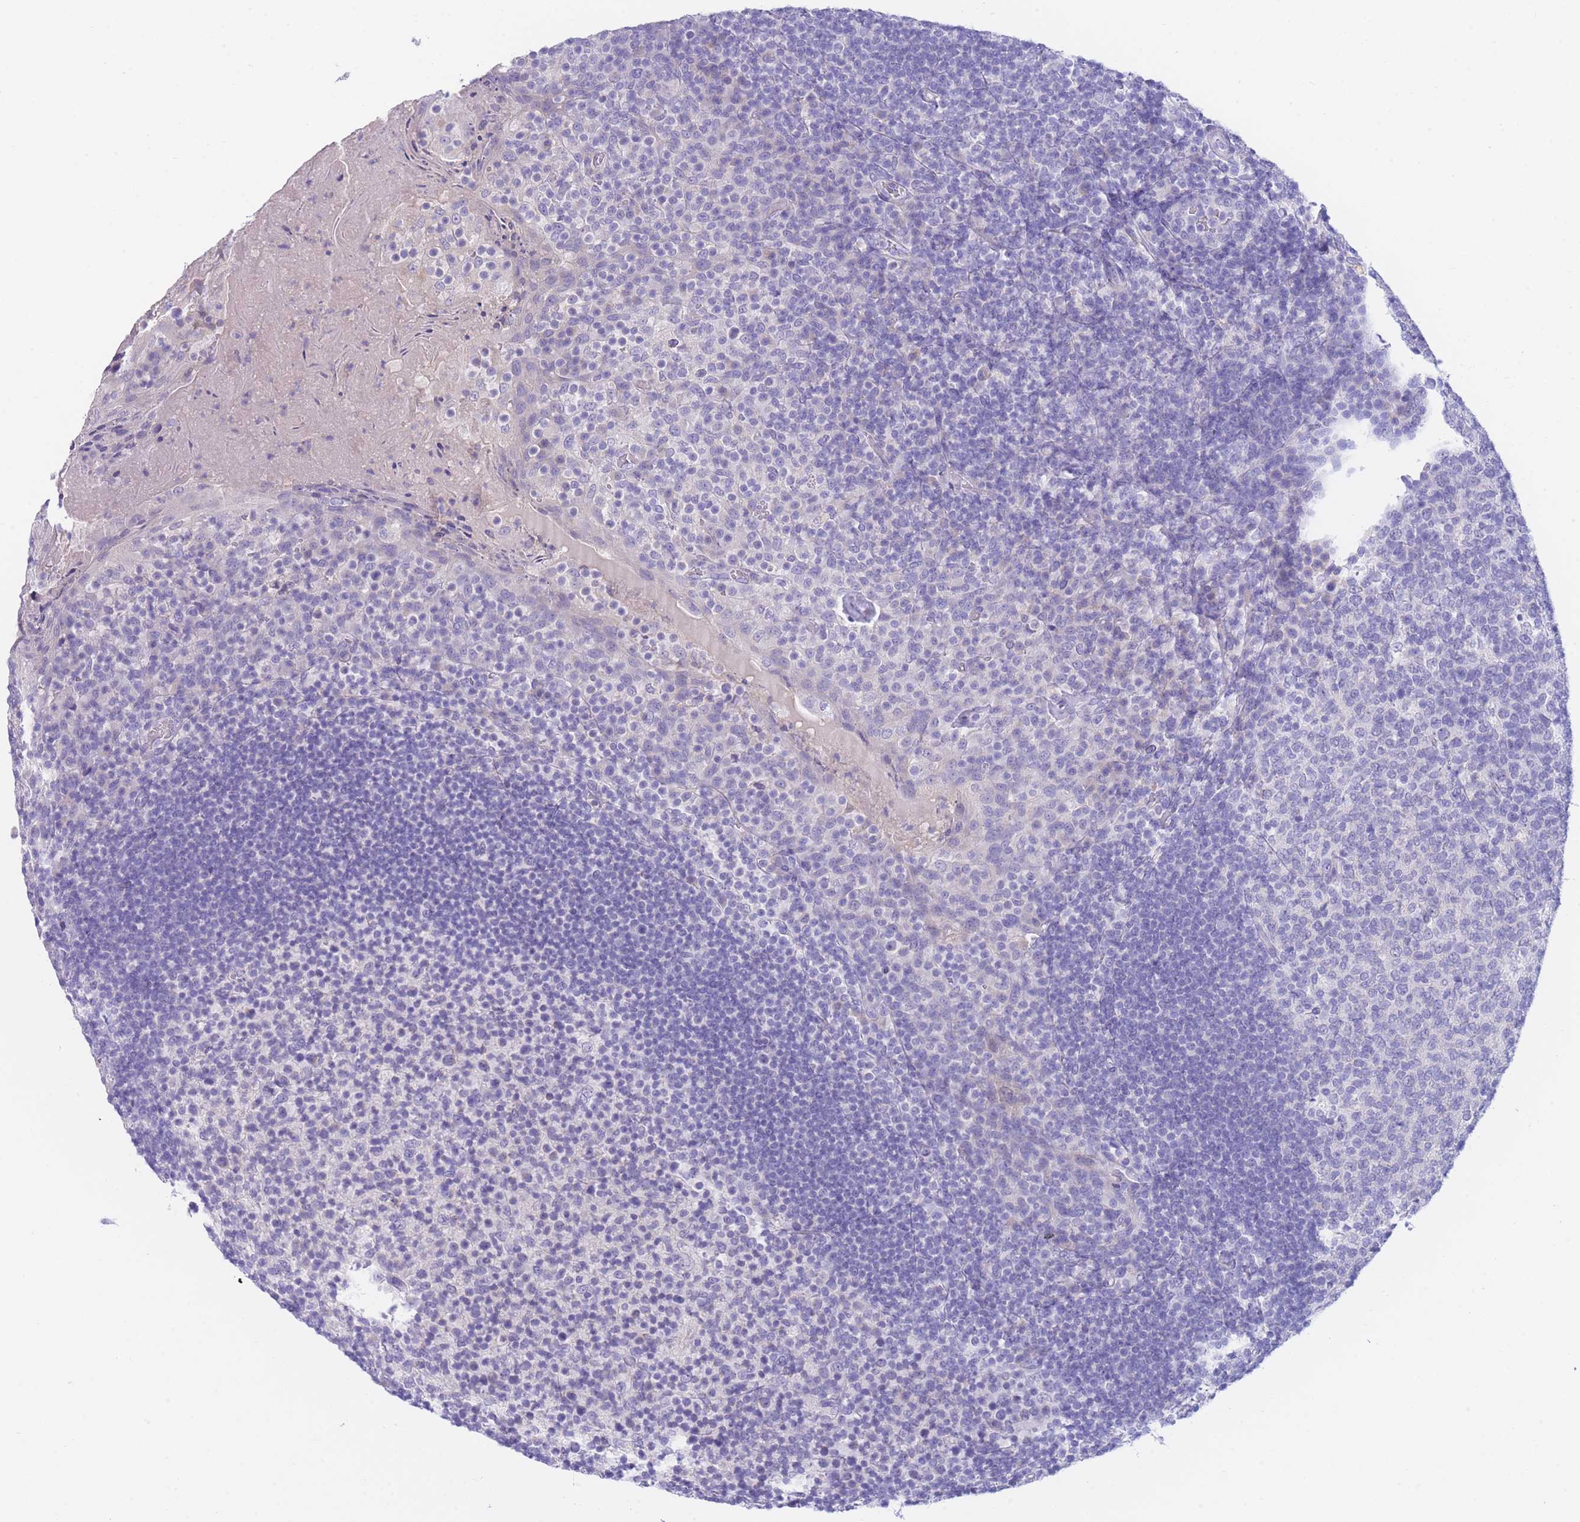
{"staining": {"intensity": "negative", "quantity": "none", "location": "none"}, "tissue": "tonsil", "cell_type": "Germinal center cells", "image_type": "normal", "snomed": [{"axis": "morphology", "description": "Normal tissue, NOS"}, {"axis": "topography", "description": "Tonsil"}], "caption": "An immunohistochemistry (IHC) image of normal tonsil is shown. There is no staining in germinal center cells of tonsil.", "gene": "PCDHB3", "patient": {"sex": "female", "age": 10}}